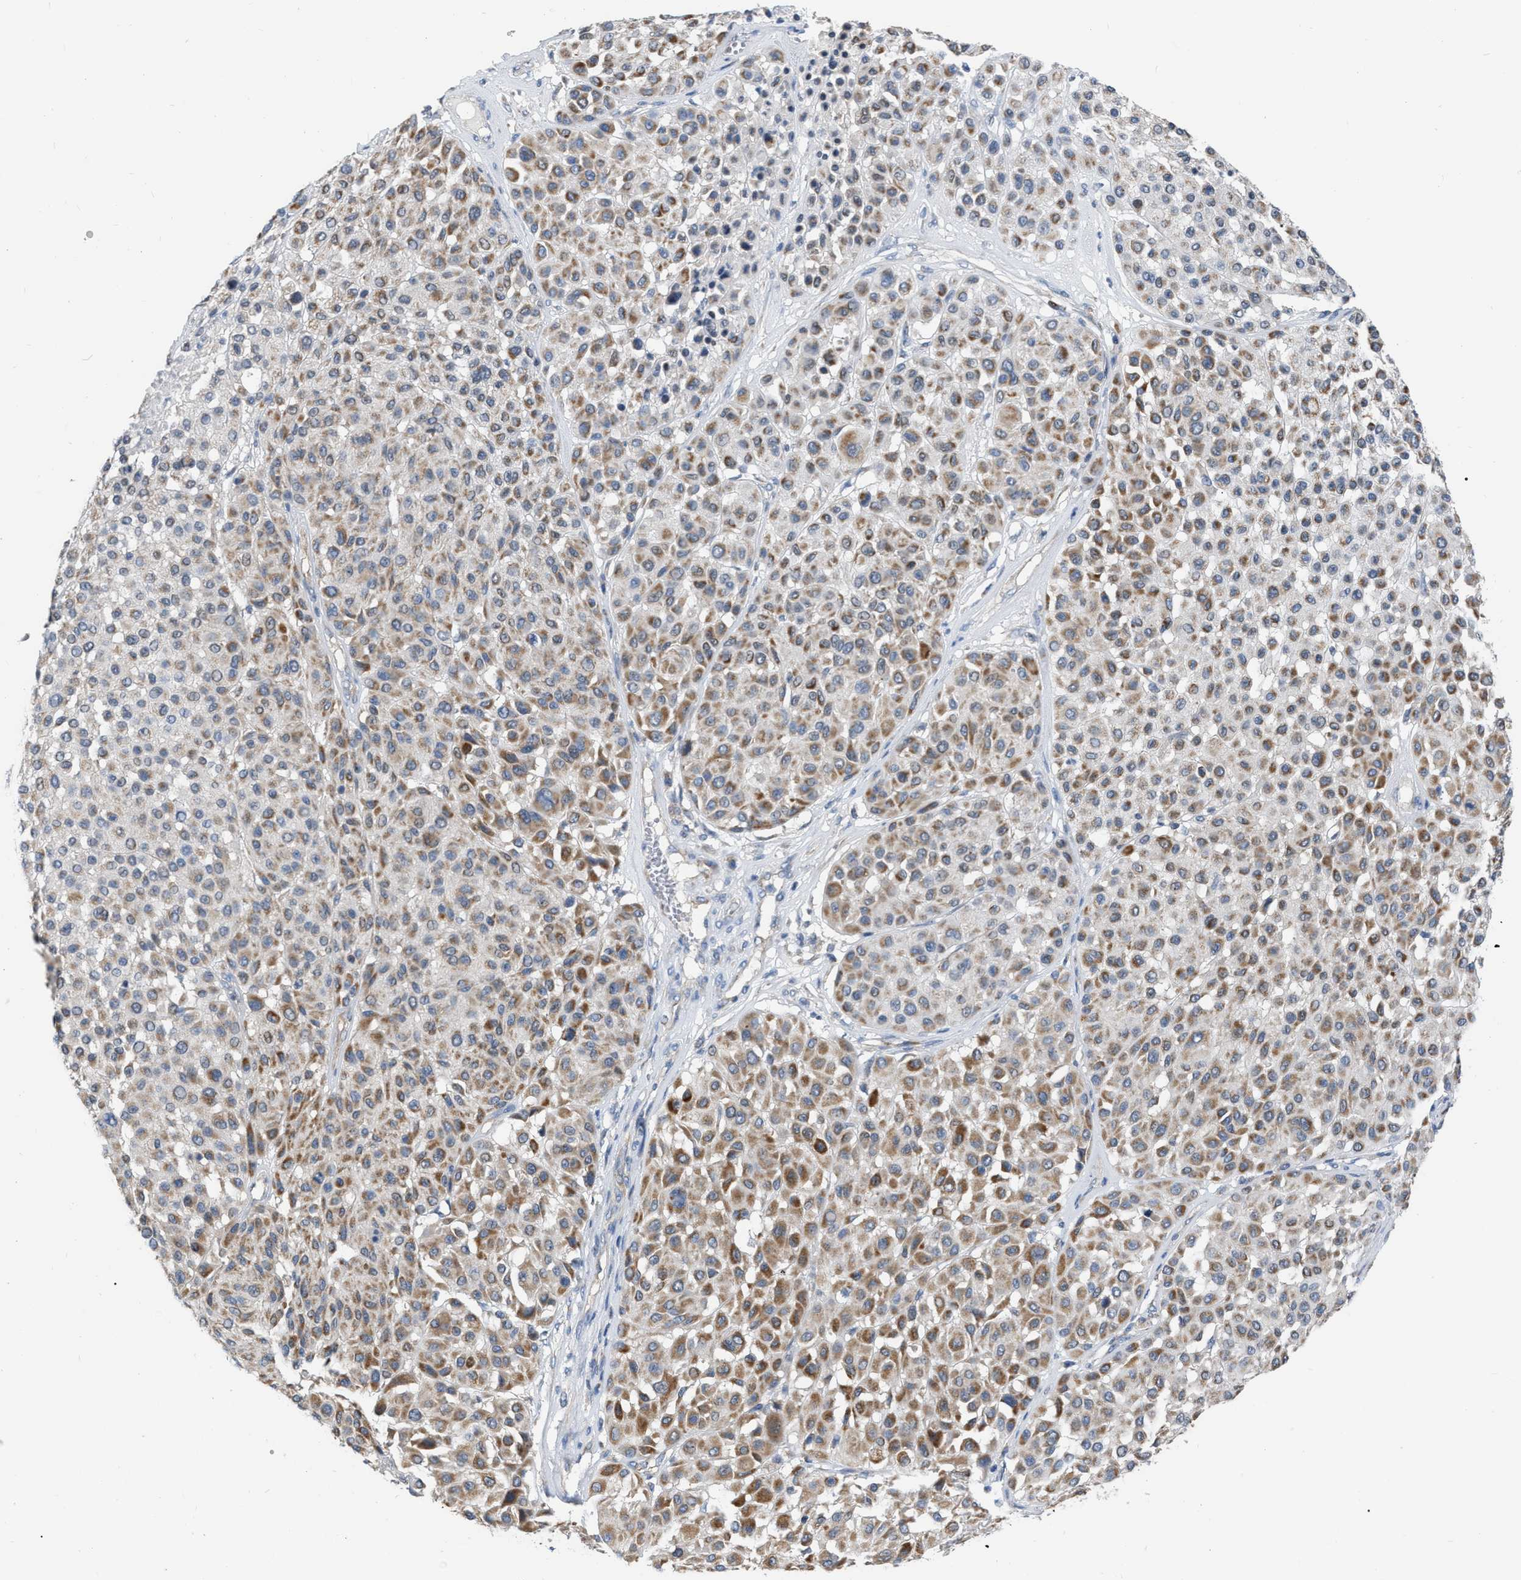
{"staining": {"intensity": "moderate", "quantity": ">75%", "location": "cytoplasmic/membranous"}, "tissue": "melanoma", "cell_type": "Tumor cells", "image_type": "cancer", "snomed": [{"axis": "morphology", "description": "Malignant melanoma, Metastatic site"}, {"axis": "topography", "description": "Soft tissue"}], "caption": "A brown stain shows moderate cytoplasmic/membranous staining of a protein in melanoma tumor cells. The staining is performed using DAB brown chromogen to label protein expression. The nuclei are counter-stained blue using hematoxylin.", "gene": "DDX56", "patient": {"sex": "male", "age": 41}}